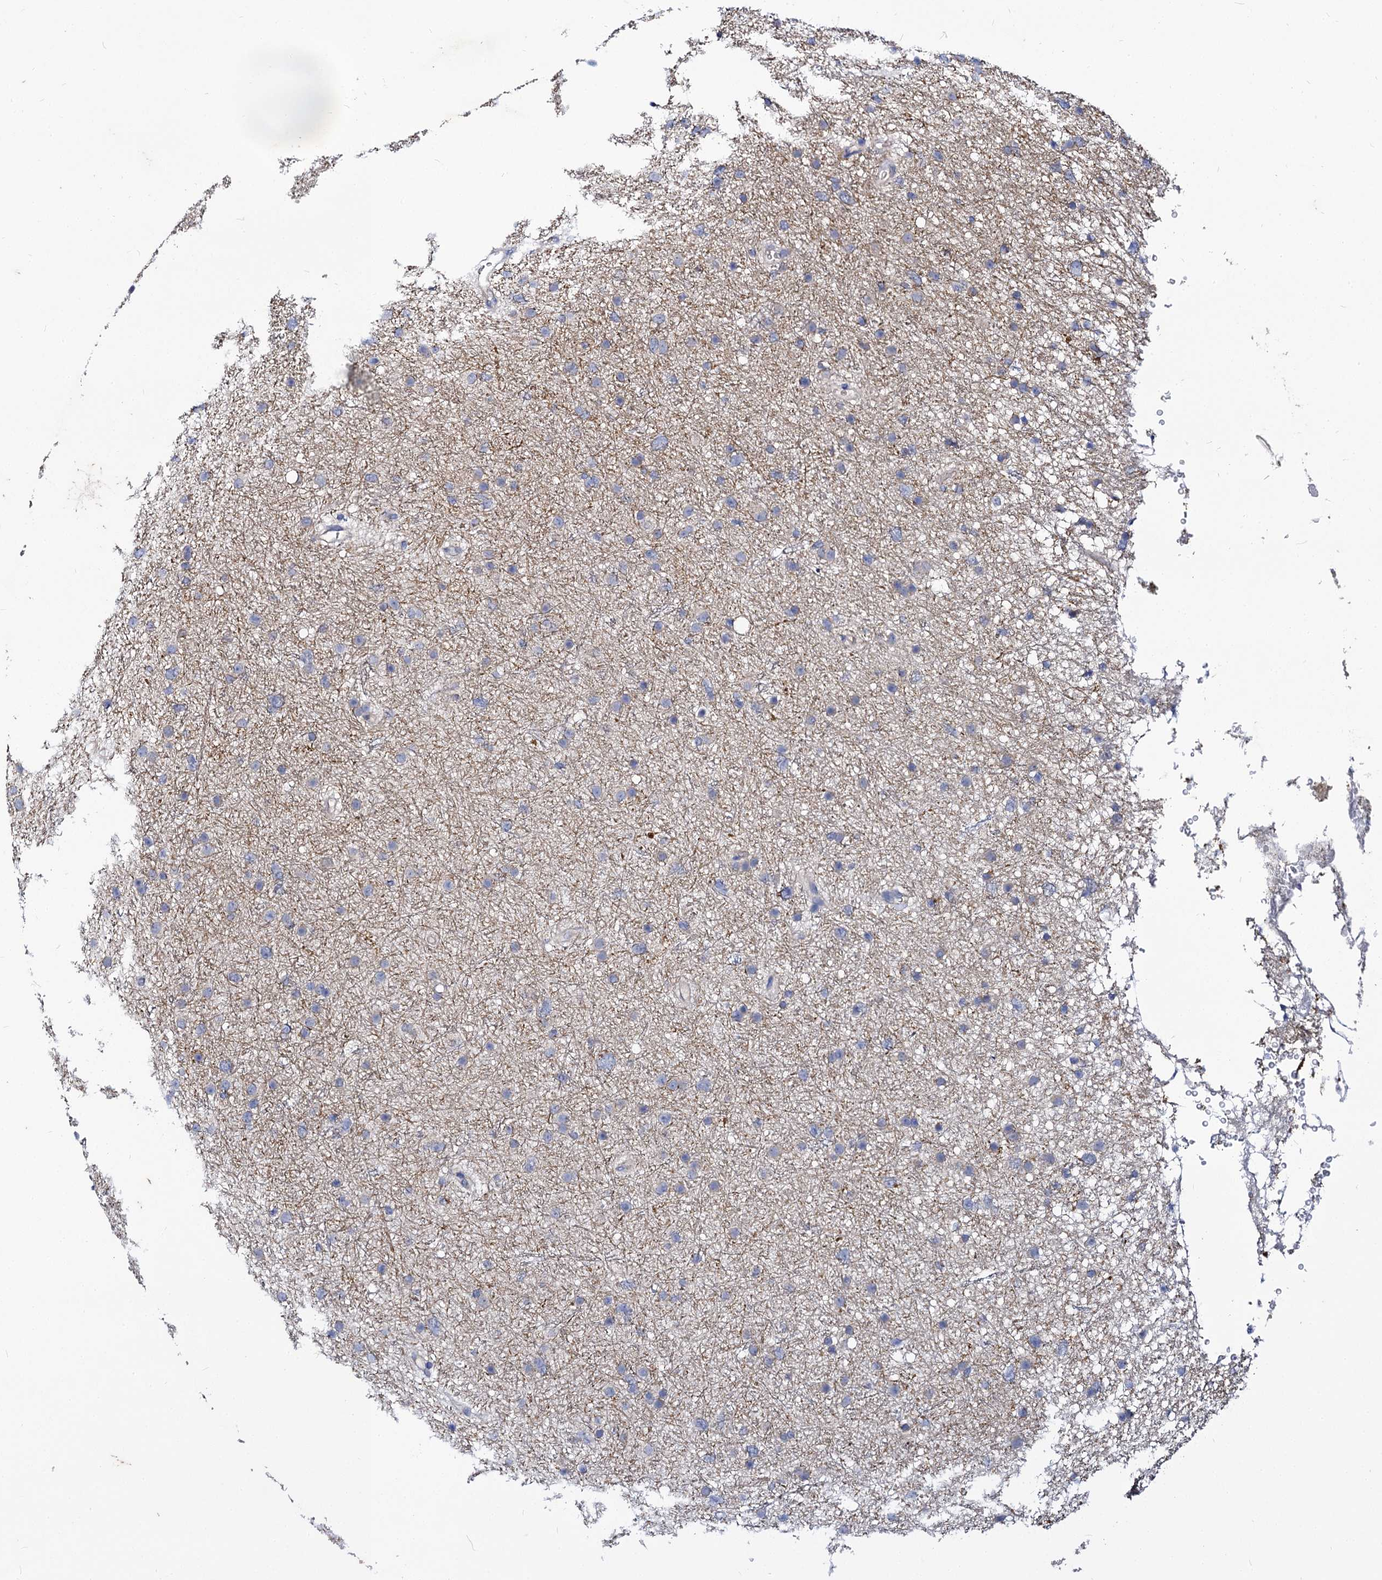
{"staining": {"intensity": "negative", "quantity": "none", "location": "none"}, "tissue": "glioma", "cell_type": "Tumor cells", "image_type": "cancer", "snomed": [{"axis": "morphology", "description": "Glioma, malignant, Low grade"}, {"axis": "topography", "description": "Cerebral cortex"}], "caption": "Protein analysis of malignant glioma (low-grade) shows no significant positivity in tumor cells. (DAB (3,3'-diaminobenzidine) IHC with hematoxylin counter stain).", "gene": "PANX2", "patient": {"sex": "female", "age": 39}}